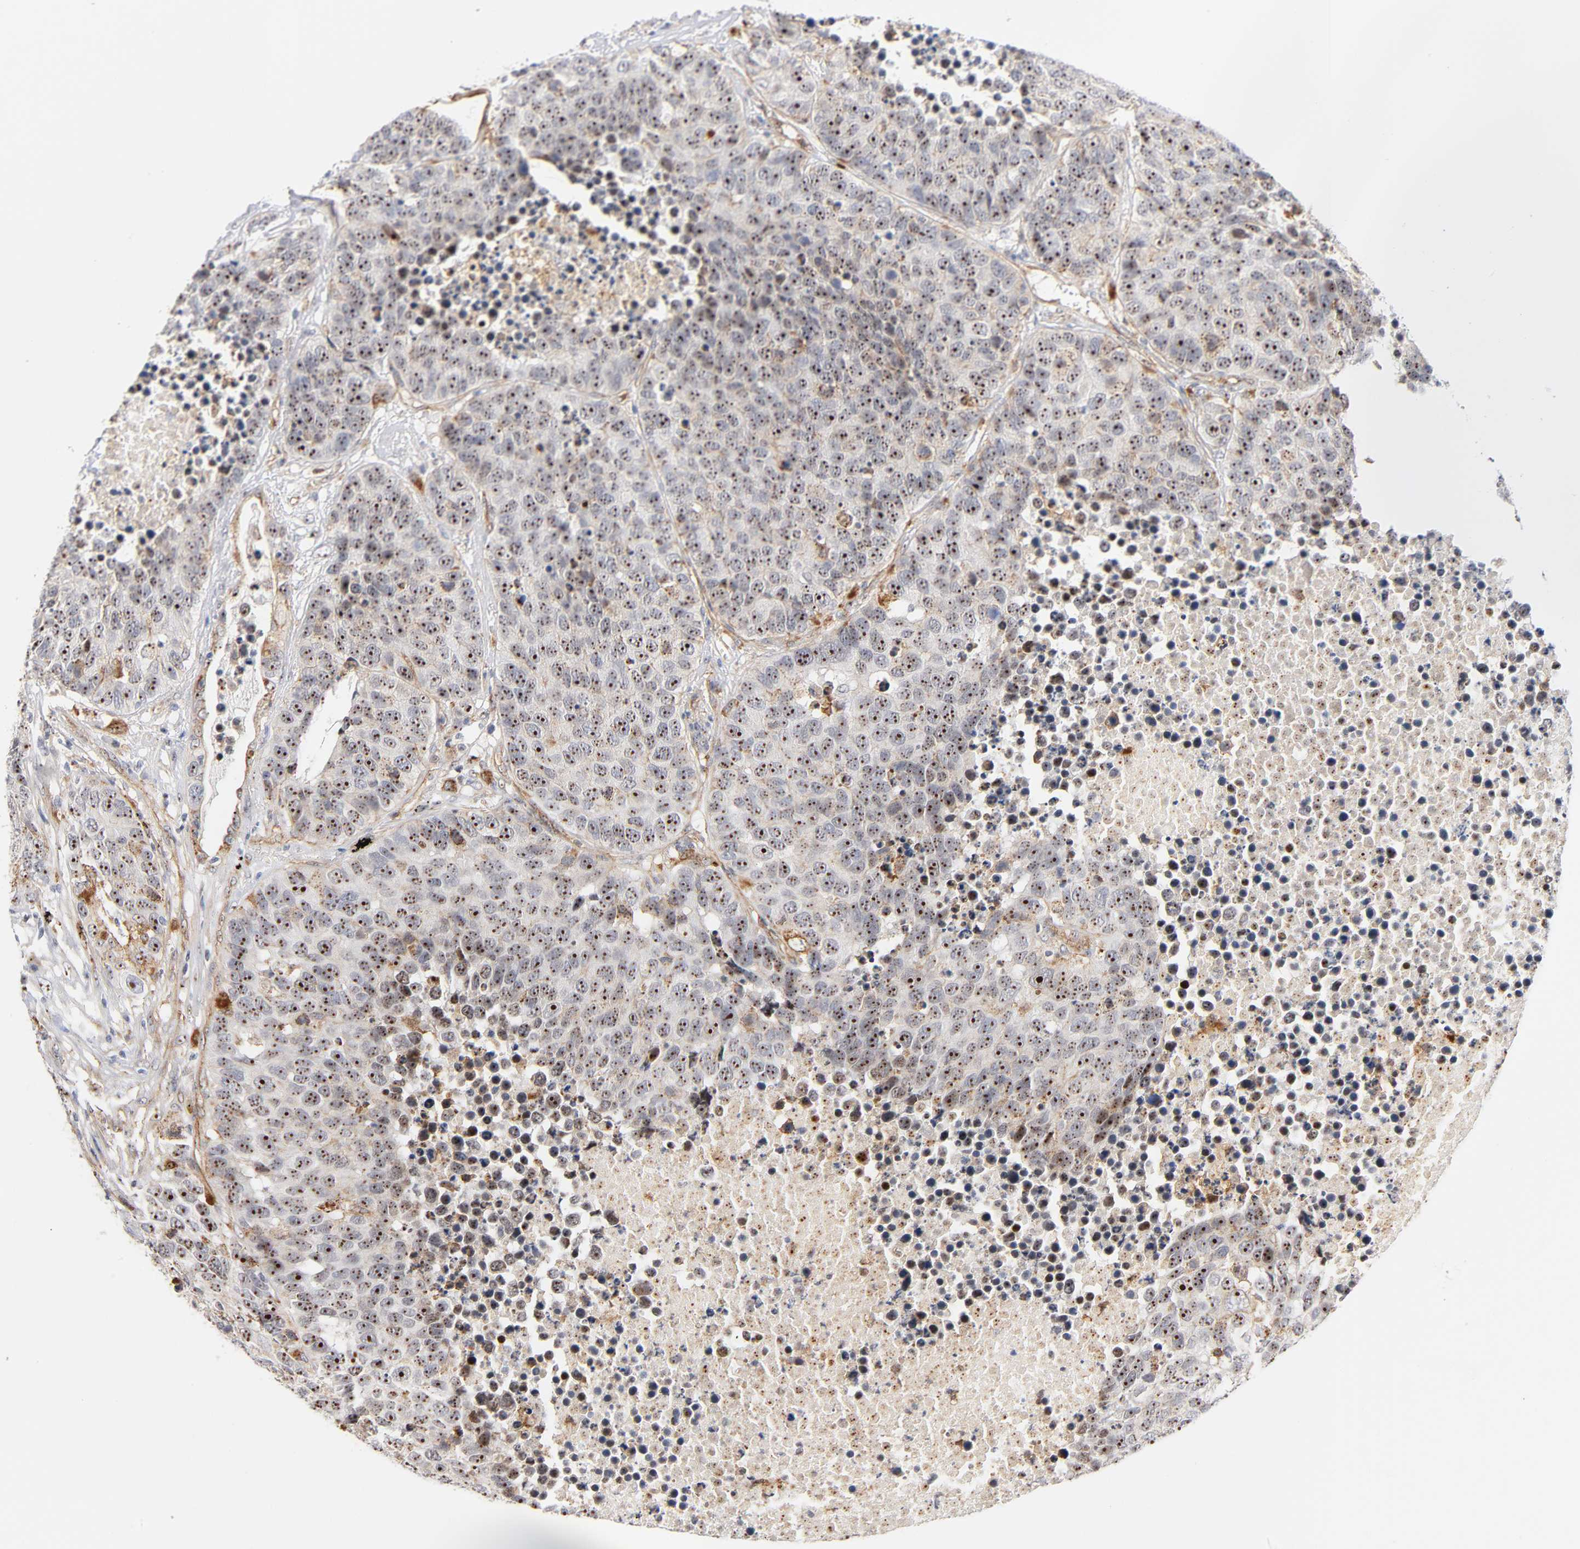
{"staining": {"intensity": "strong", "quantity": ">75%", "location": "nuclear"}, "tissue": "carcinoid", "cell_type": "Tumor cells", "image_type": "cancer", "snomed": [{"axis": "morphology", "description": "Carcinoid, malignant, NOS"}, {"axis": "topography", "description": "Lung"}], "caption": "A high amount of strong nuclear expression is present in approximately >75% of tumor cells in carcinoid tissue. (Stains: DAB in brown, nuclei in blue, Microscopy: brightfield microscopy at high magnification).", "gene": "PLD1", "patient": {"sex": "male", "age": 60}}